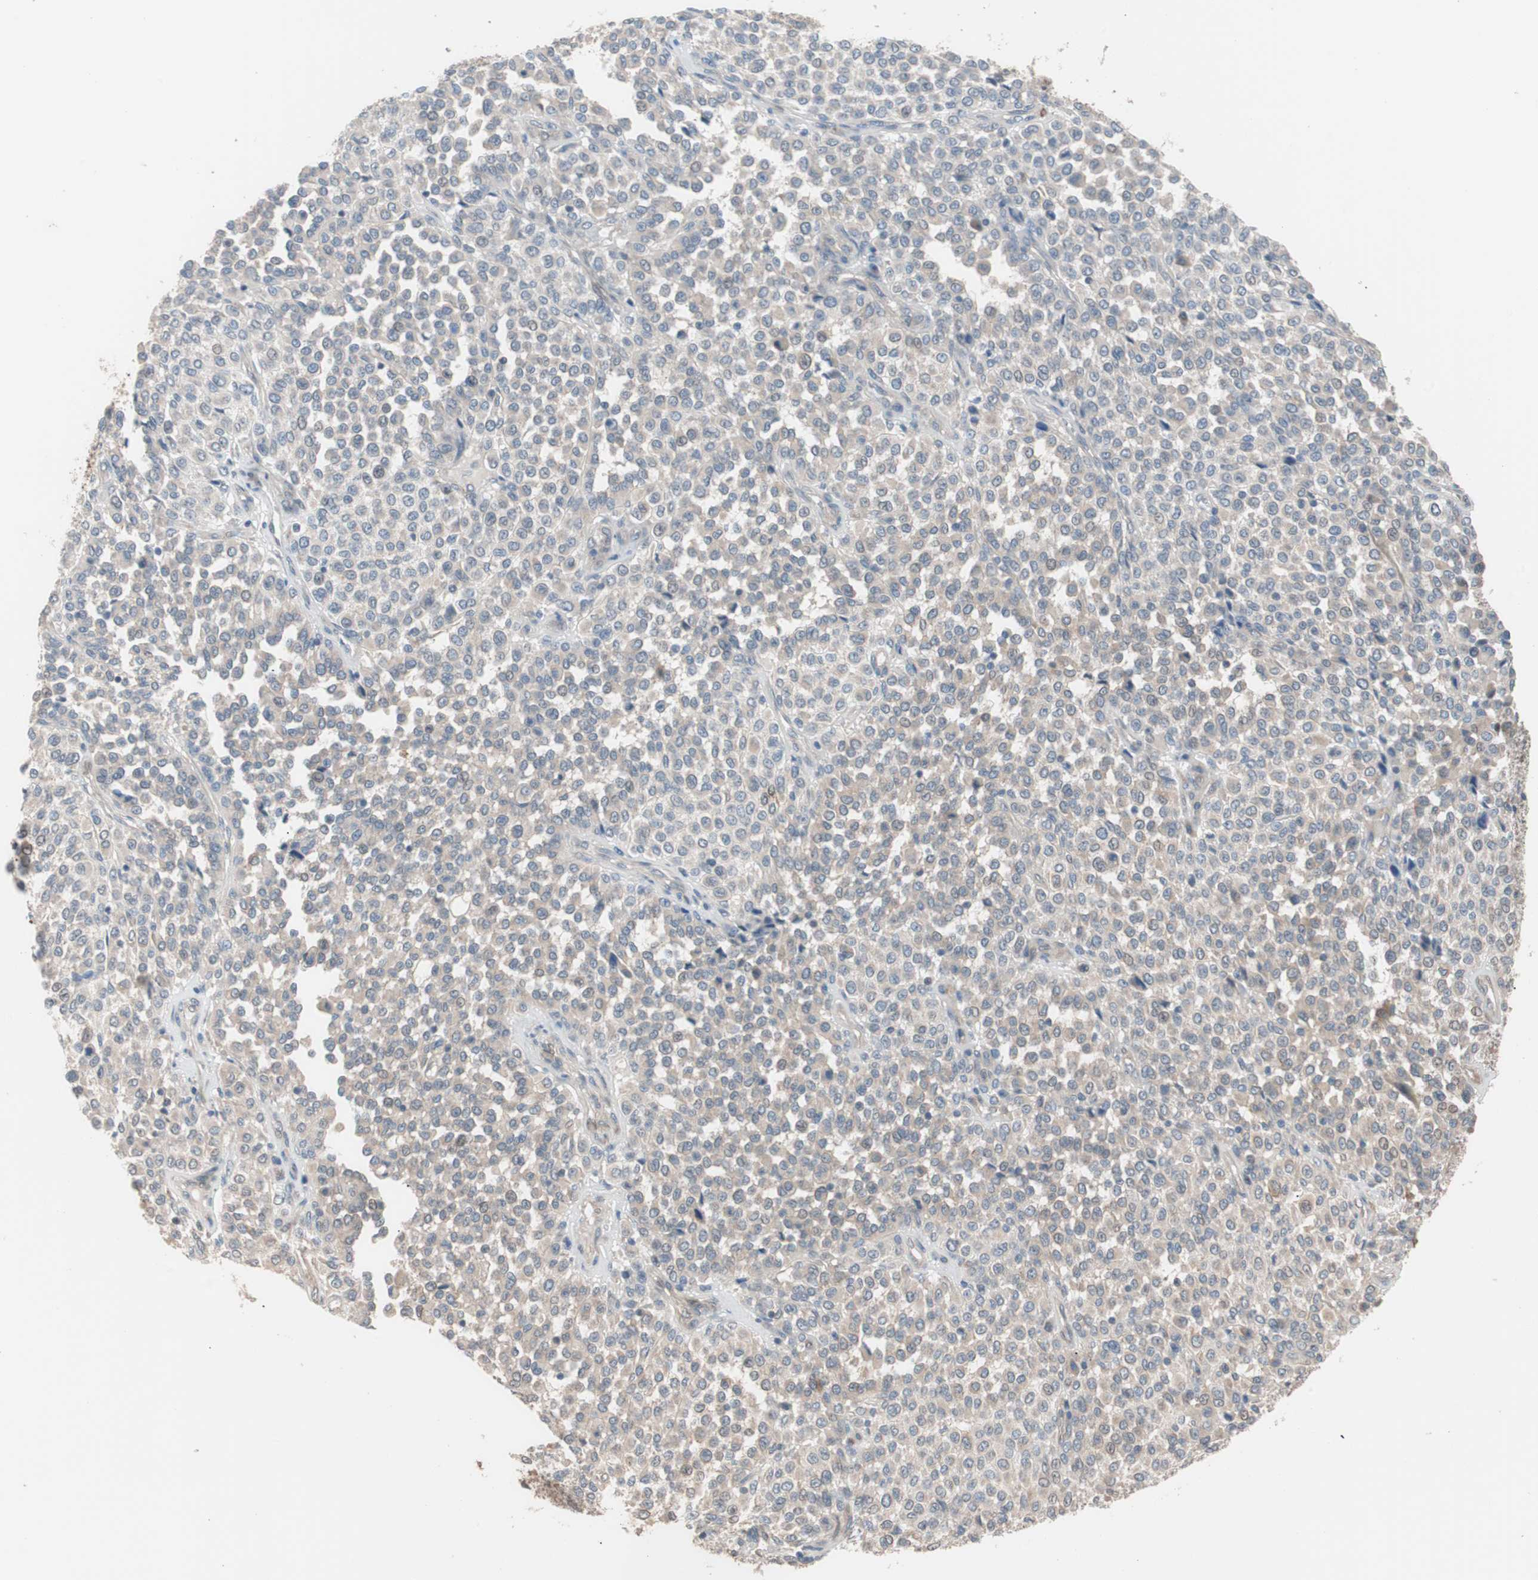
{"staining": {"intensity": "weak", "quantity": "25%-75%", "location": "cytoplasmic/membranous"}, "tissue": "melanoma", "cell_type": "Tumor cells", "image_type": "cancer", "snomed": [{"axis": "morphology", "description": "Malignant melanoma, Metastatic site"}, {"axis": "topography", "description": "Pancreas"}], "caption": "There is low levels of weak cytoplasmic/membranous staining in tumor cells of melanoma, as demonstrated by immunohistochemical staining (brown color).", "gene": "SMG1", "patient": {"sex": "female", "age": 30}}